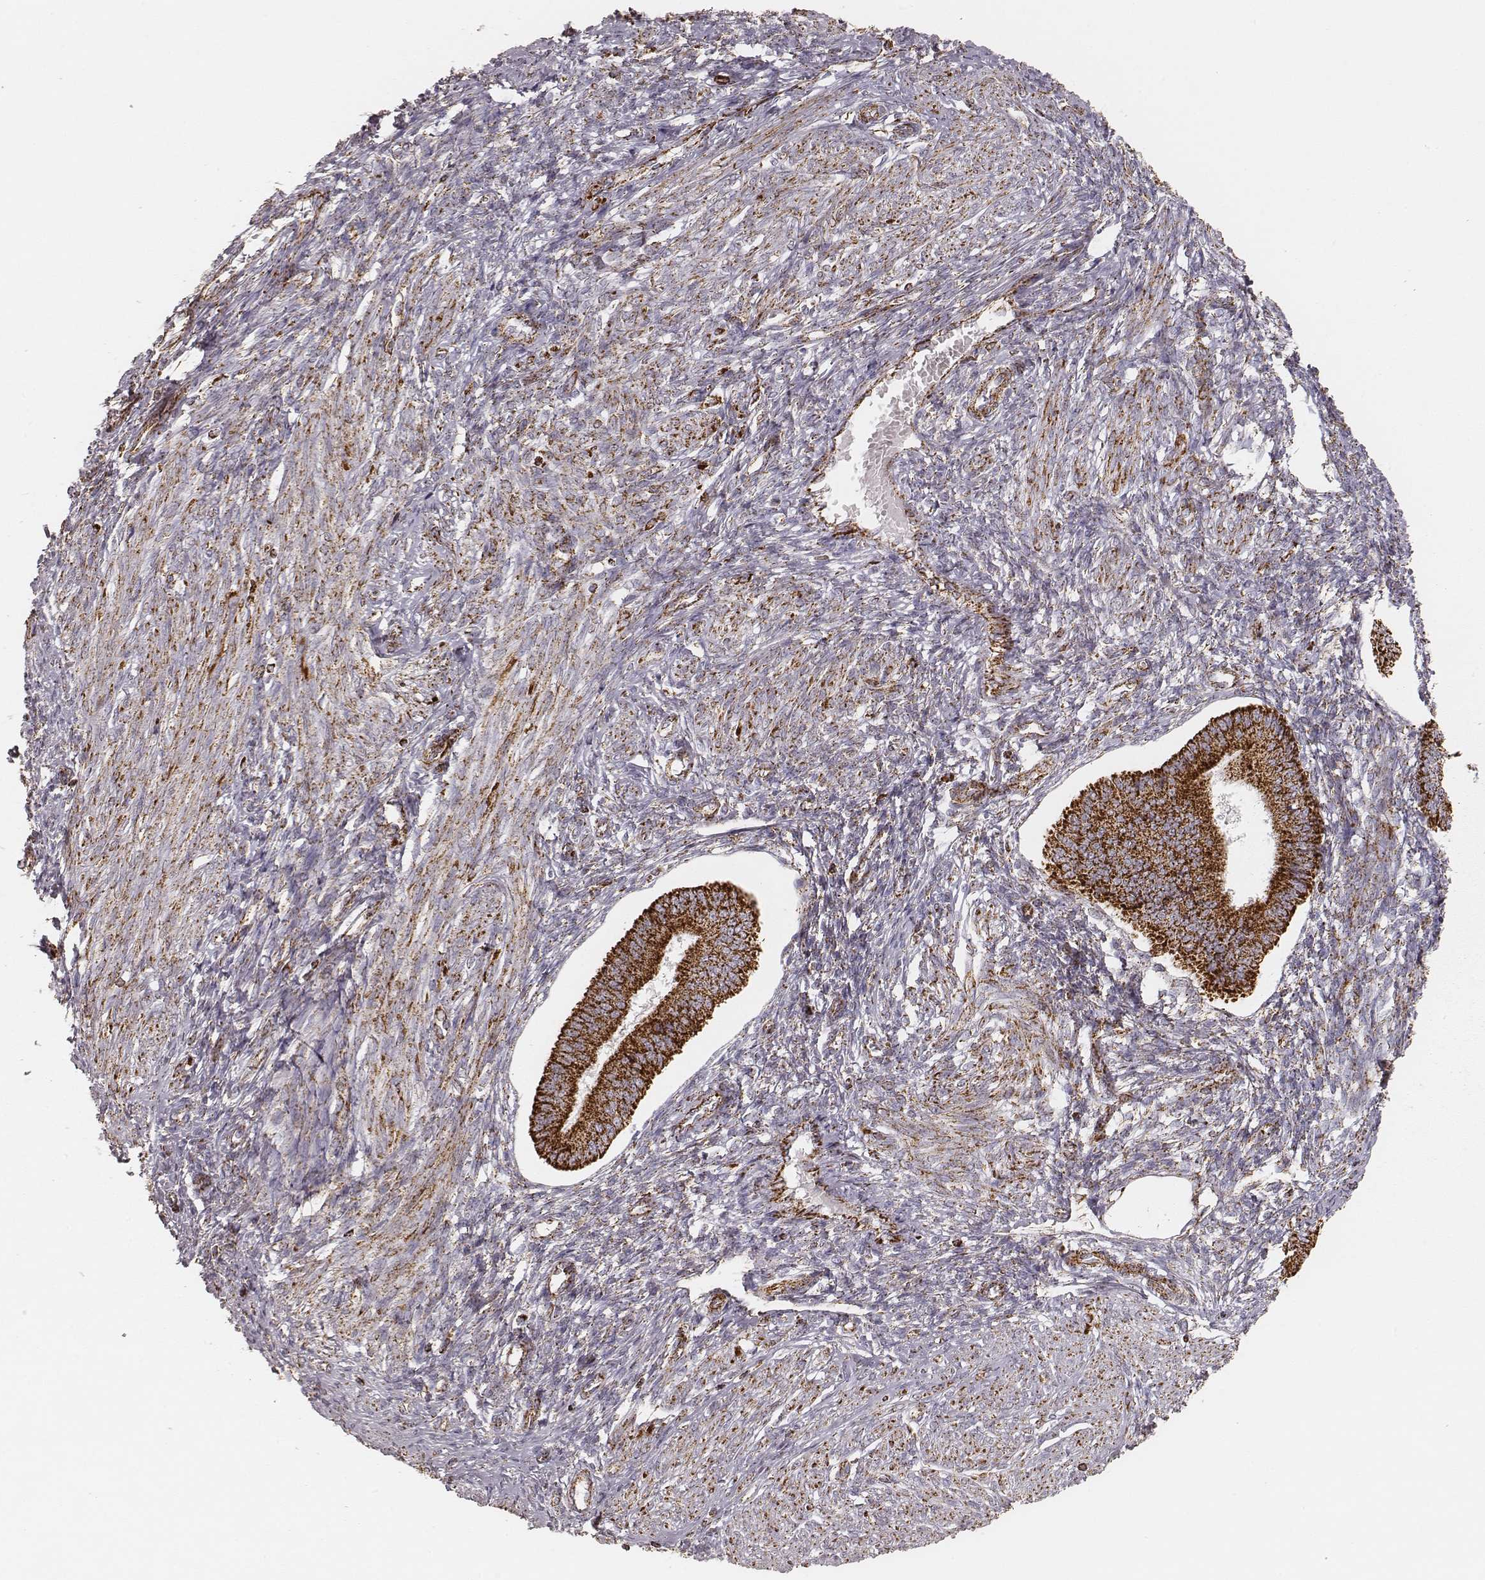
{"staining": {"intensity": "strong", "quantity": ">75%", "location": "cytoplasmic/membranous"}, "tissue": "endometrium", "cell_type": "Cells in endometrial stroma", "image_type": "normal", "snomed": [{"axis": "morphology", "description": "Normal tissue, NOS"}, {"axis": "topography", "description": "Endometrium"}], "caption": "Endometrium stained with immunohistochemistry displays strong cytoplasmic/membranous positivity in approximately >75% of cells in endometrial stroma.", "gene": "CS", "patient": {"sex": "female", "age": 42}}